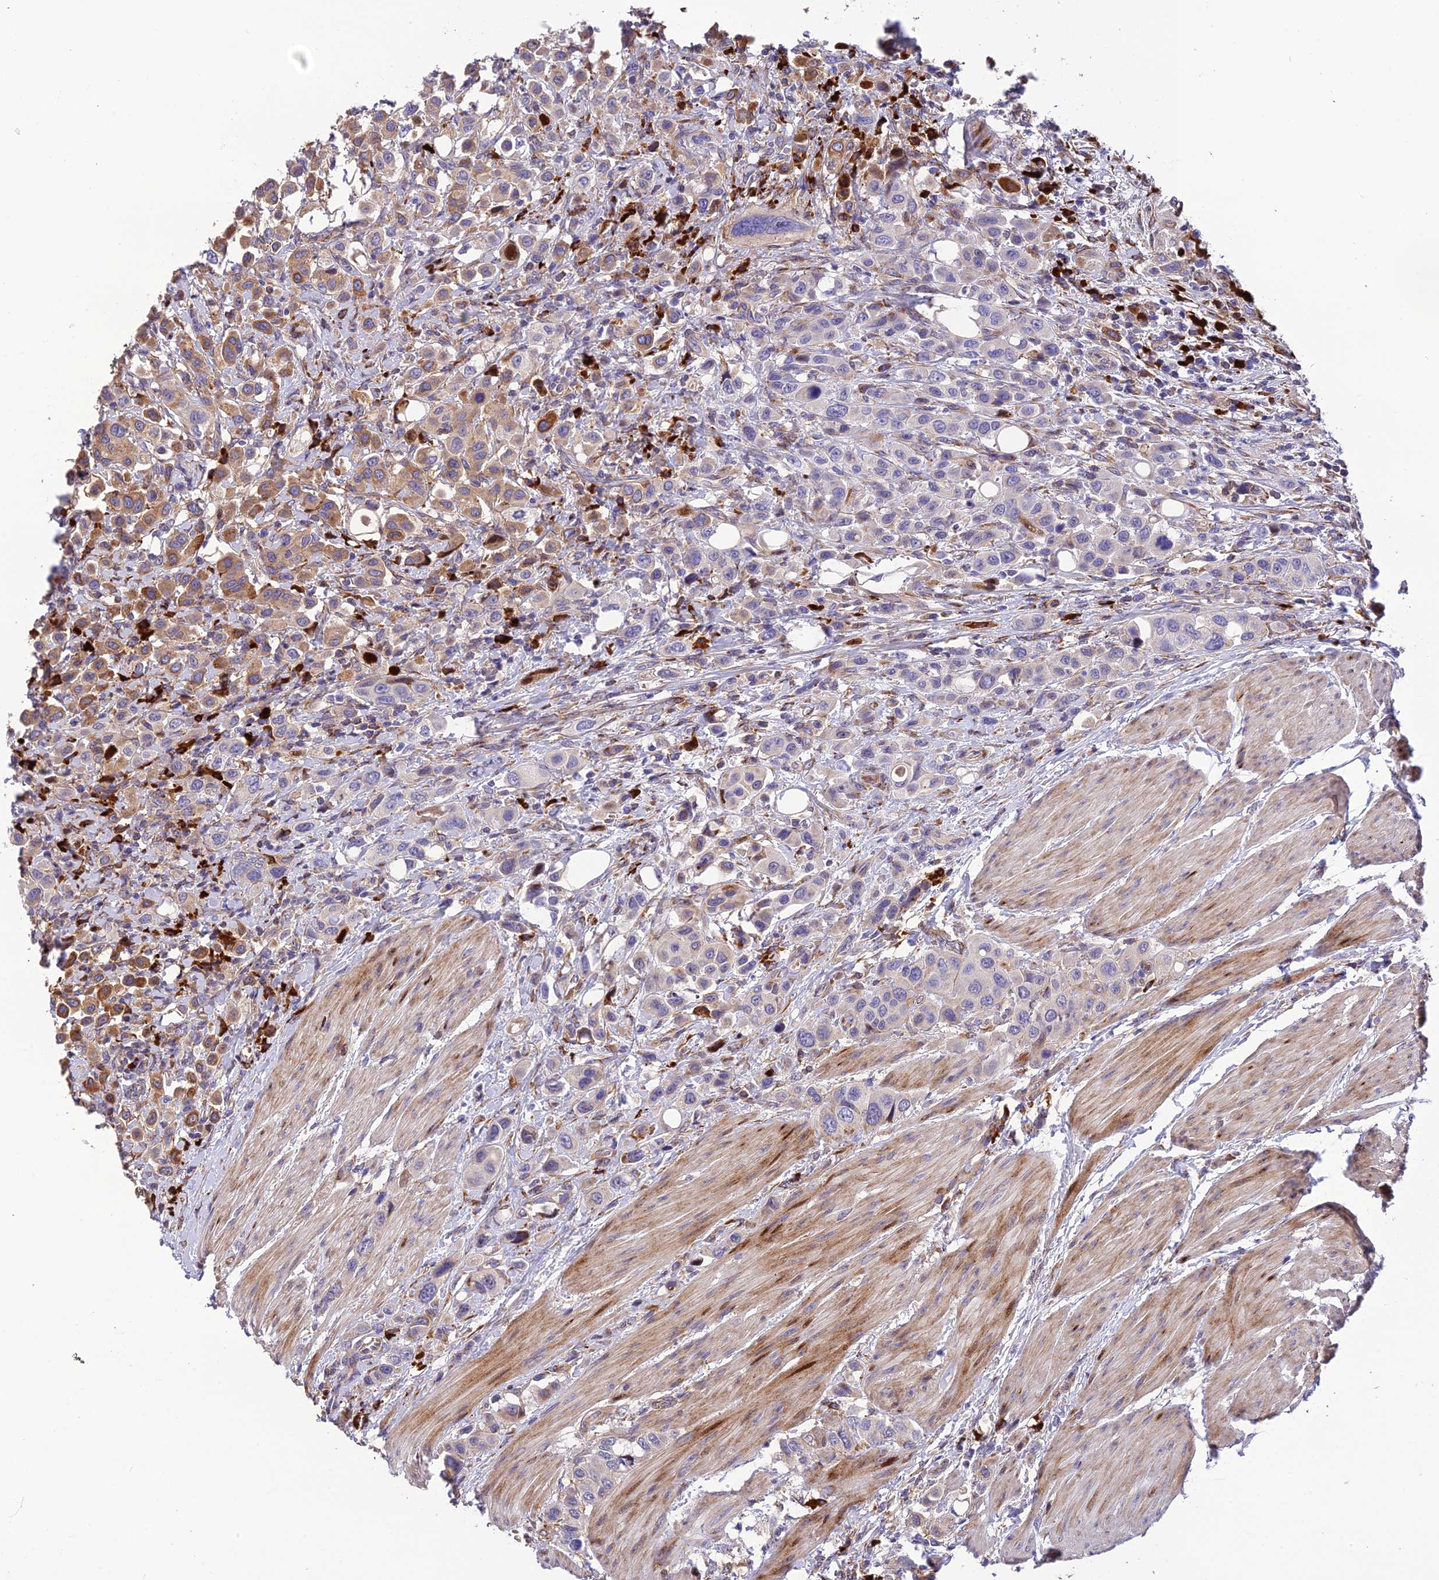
{"staining": {"intensity": "moderate", "quantity": "<25%", "location": "cytoplasmic/membranous"}, "tissue": "urothelial cancer", "cell_type": "Tumor cells", "image_type": "cancer", "snomed": [{"axis": "morphology", "description": "Urothelial carcinoma, High grade"}, {"axis": "topography", "description": "Urinary bladder"}], "caption": "Immunohistochemistry (IHC) micrograph of neoplastic tissue: urothelial cancer stained using immunohistochemistry (IHC) displays low levels of moderate protein expression localized specifically in the cytoplasmic/membranous of tumor cells, appearing as a cytoplasmic/membranous brown color.", "gene": "CPSF4L", "patient": {"sex": "male", "age": 50}}